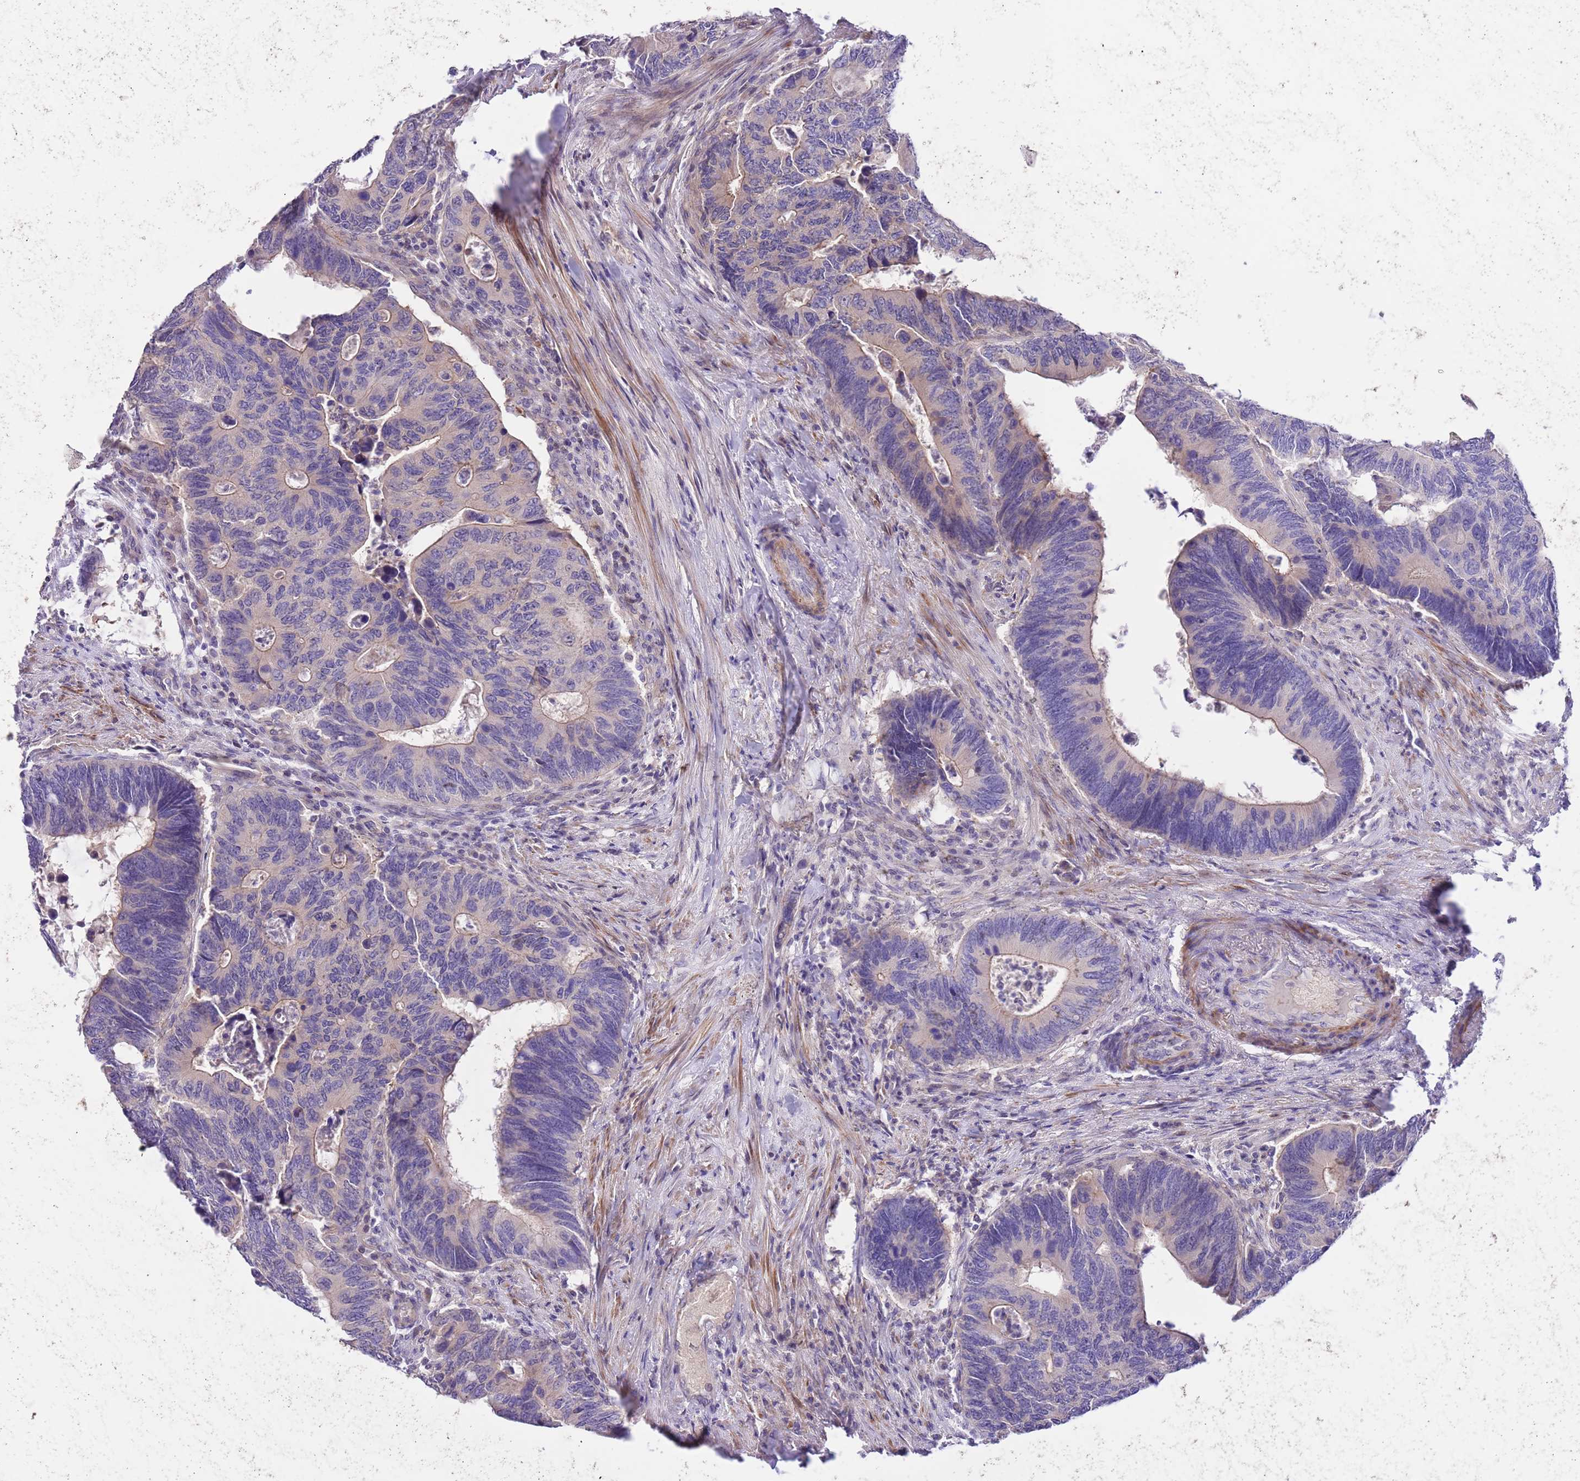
{"staining": {"intensity": "weak", "quantity": "<25%", "location": "cytoplasmic/membranous"}, "tissue": "colorectal cancer", "cell_type": "Tumor cells", "image_type": "cancer", "snomed": [{"axis": "morphology", "description": "Adenocarcinoma, NOS"}, {"axis": "topography", "description": "Colon"}], "caption": "An image of human adenocarcinoma (colorectal) is negative for staining in tumor cells.", "gene": "PRR32", "patient": {"sex": "male", "age": 87}}